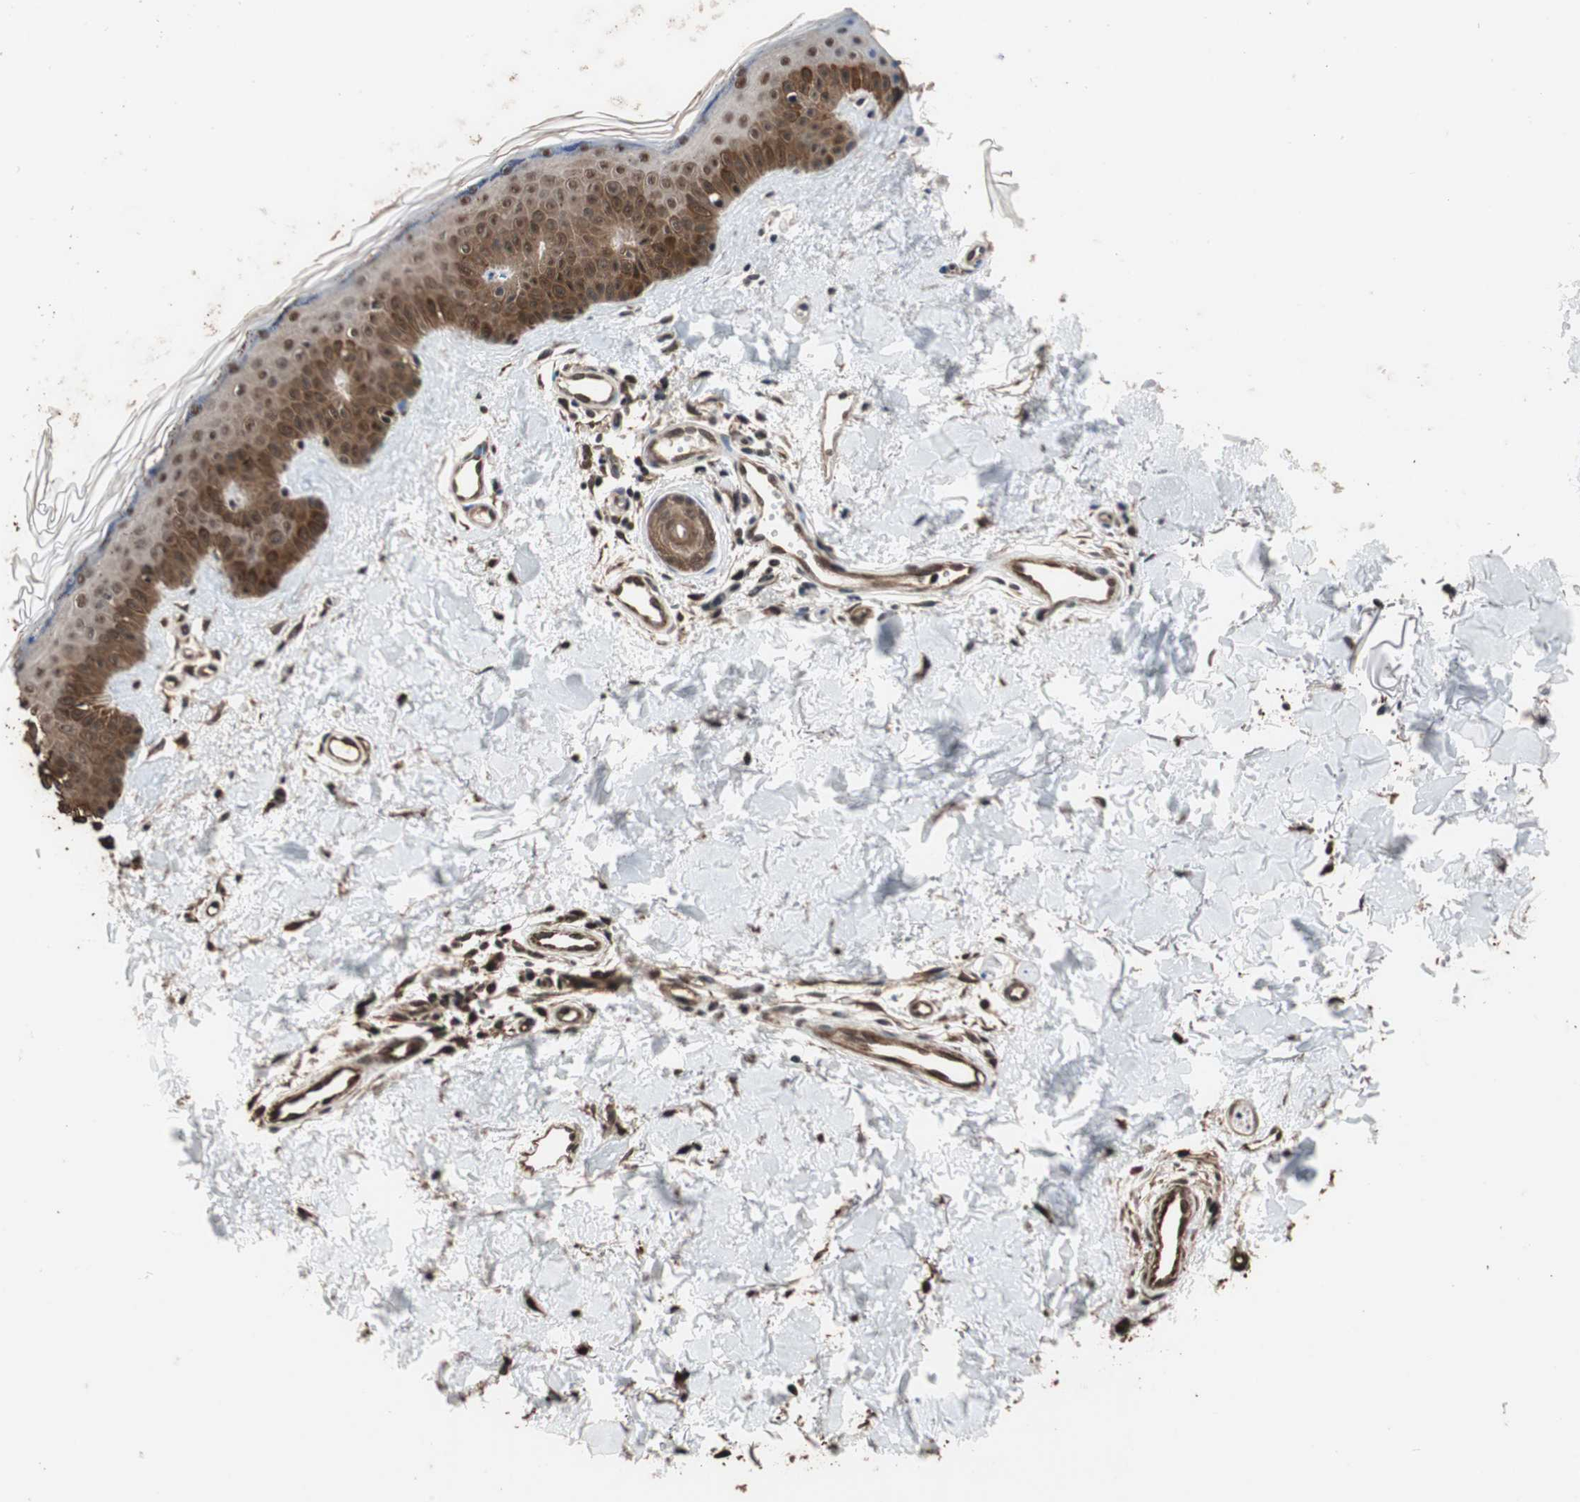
{"staining": {"intensity": "moderate", "quantity": ">75%", "location": "nuclear"}, "tissue": "skin", "cell_type": "Fibroblasts", "image_type": "normal", "snomed": [{"axis": "morphology", "description": "Normal tissue, NOS"}, {"axis": "topography", "description": "Skin"}], "caption": "Protein expression analysis of benign skin displays moderate nuclear staining in about >75% of fibroblasts. The staining was performed using DAB (3,3'-diaminobenzidine), with brown indicating positive protein expression. Nuclei are stained blue with hematoxylin.", "gene": "CDC5L", "patient": {"sex": "male", "age": 67}}